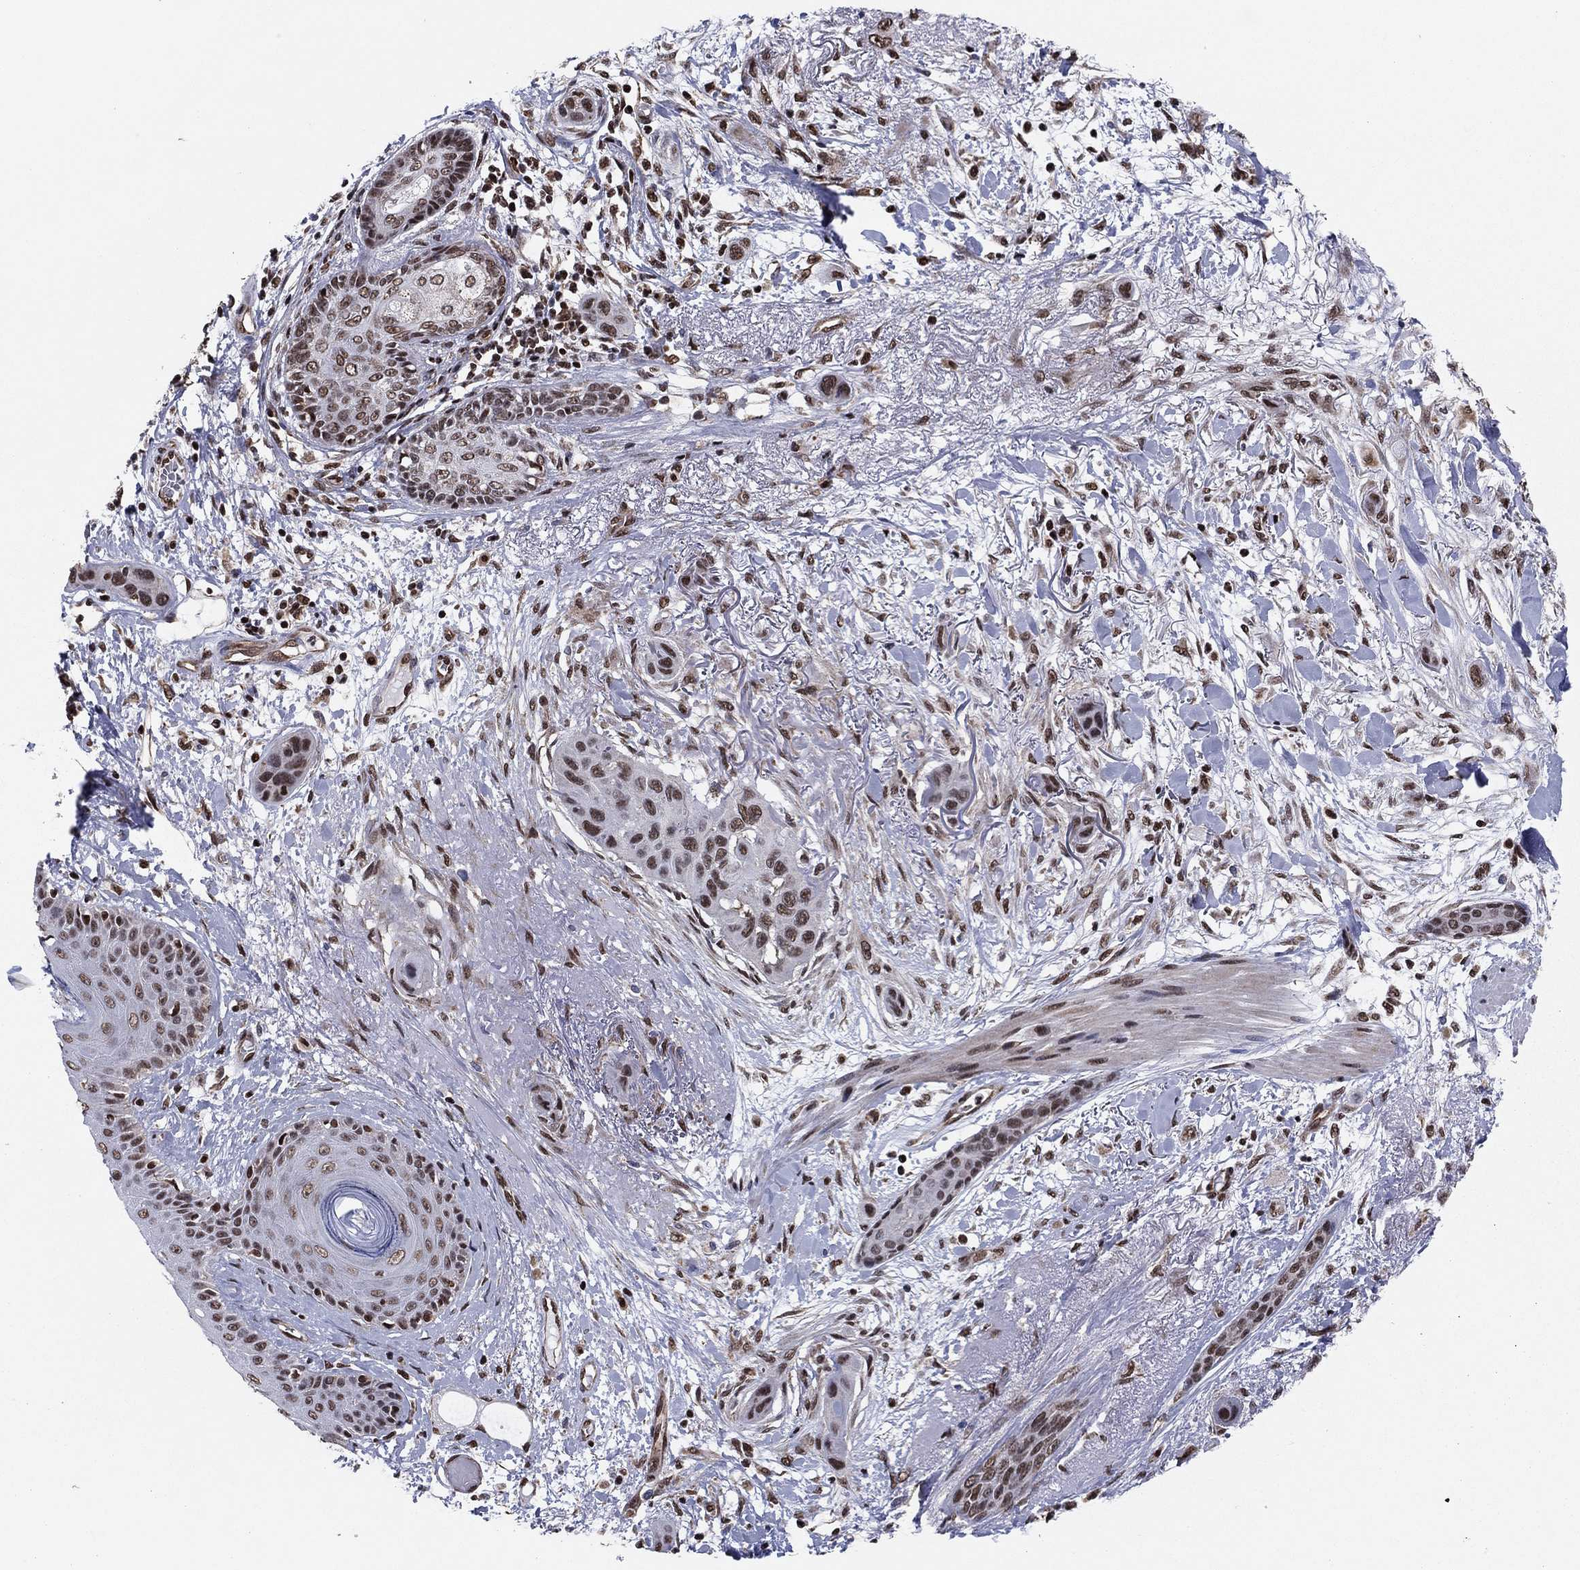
{"staining": {"intensity": "moderate", "quantity": ">75%", "location": "cytoplasmic/membranous,nuclear"}, "tissue": "skin cancer", "cell_type": "Tumor cells", "image_type": "cancer", "snomed": [{"axis": "morphology", "description": "Squamous cell carcinoma, NOS"}, {"axis": "topography", "description": "Skin"}], "caption": "Approximately >75% of tumor cells in skin cancer display moderate cytoplasmic/membranous and nuclear protein positivity as visualized by brown immunohistochemical staining.", "gene": "N4BP2", "patient": {"sex": "male", "age": 79}}